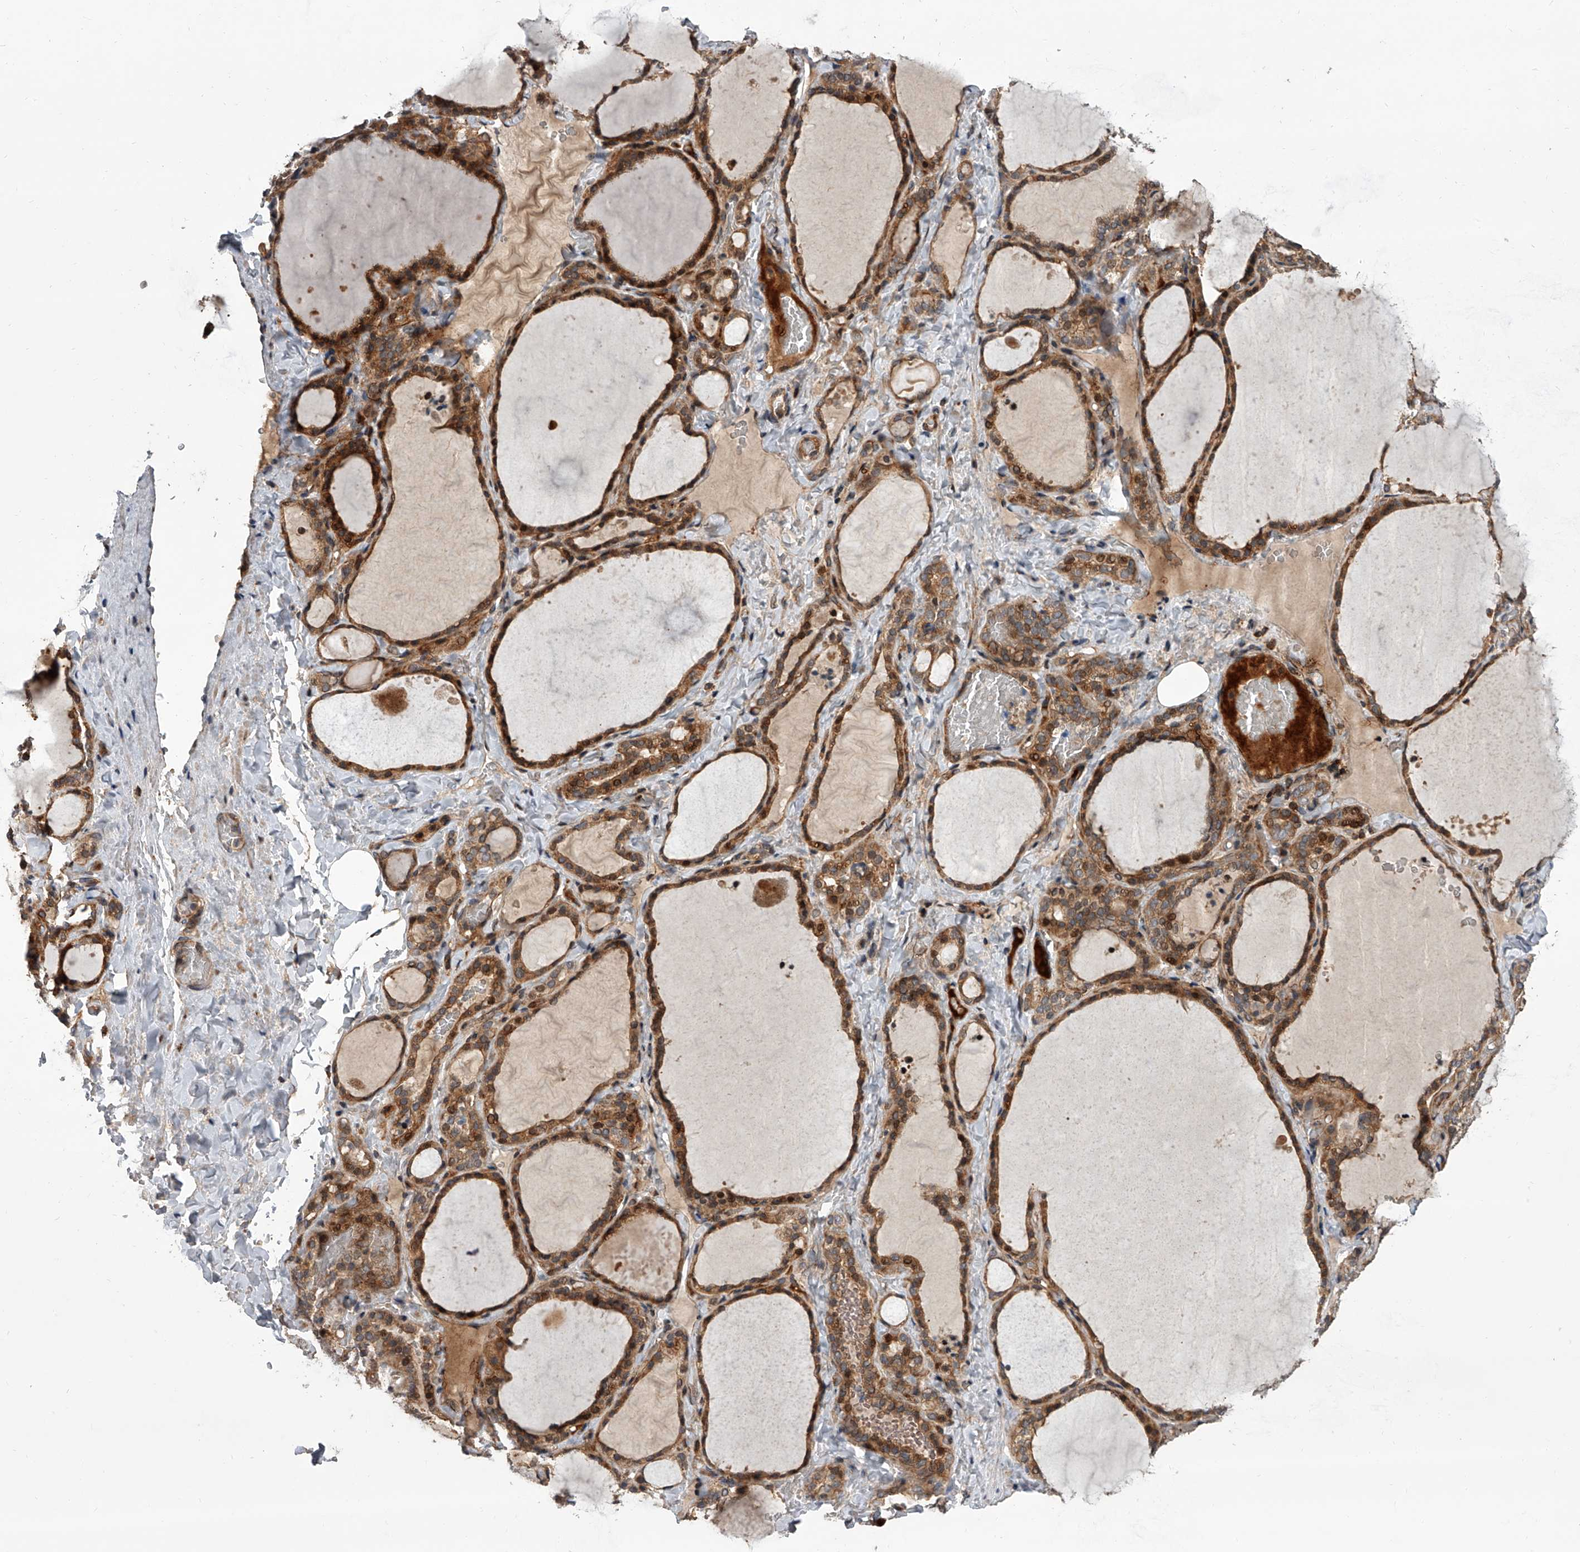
{"staining": {"intensity": "moderate", "quantity": ">75%", "location": "cytoplasmic/membranous"}, "tissue": "thyroid gland", "cell_type": "Glandular cells", "image_type": "normal", "snomed": [{"axis": "morphology", "description": "Normal tissue, NOS"}, {"axis": "topography", "description": "Thyroid gland"}], "caption": "Protein staining of unremarkable thyroid gland exhibits moderate cytoplasmic/membranous staining in about >75% of glandular cells.", "gene": "USP47", "patient": {"sex": "female", "age": 22}}